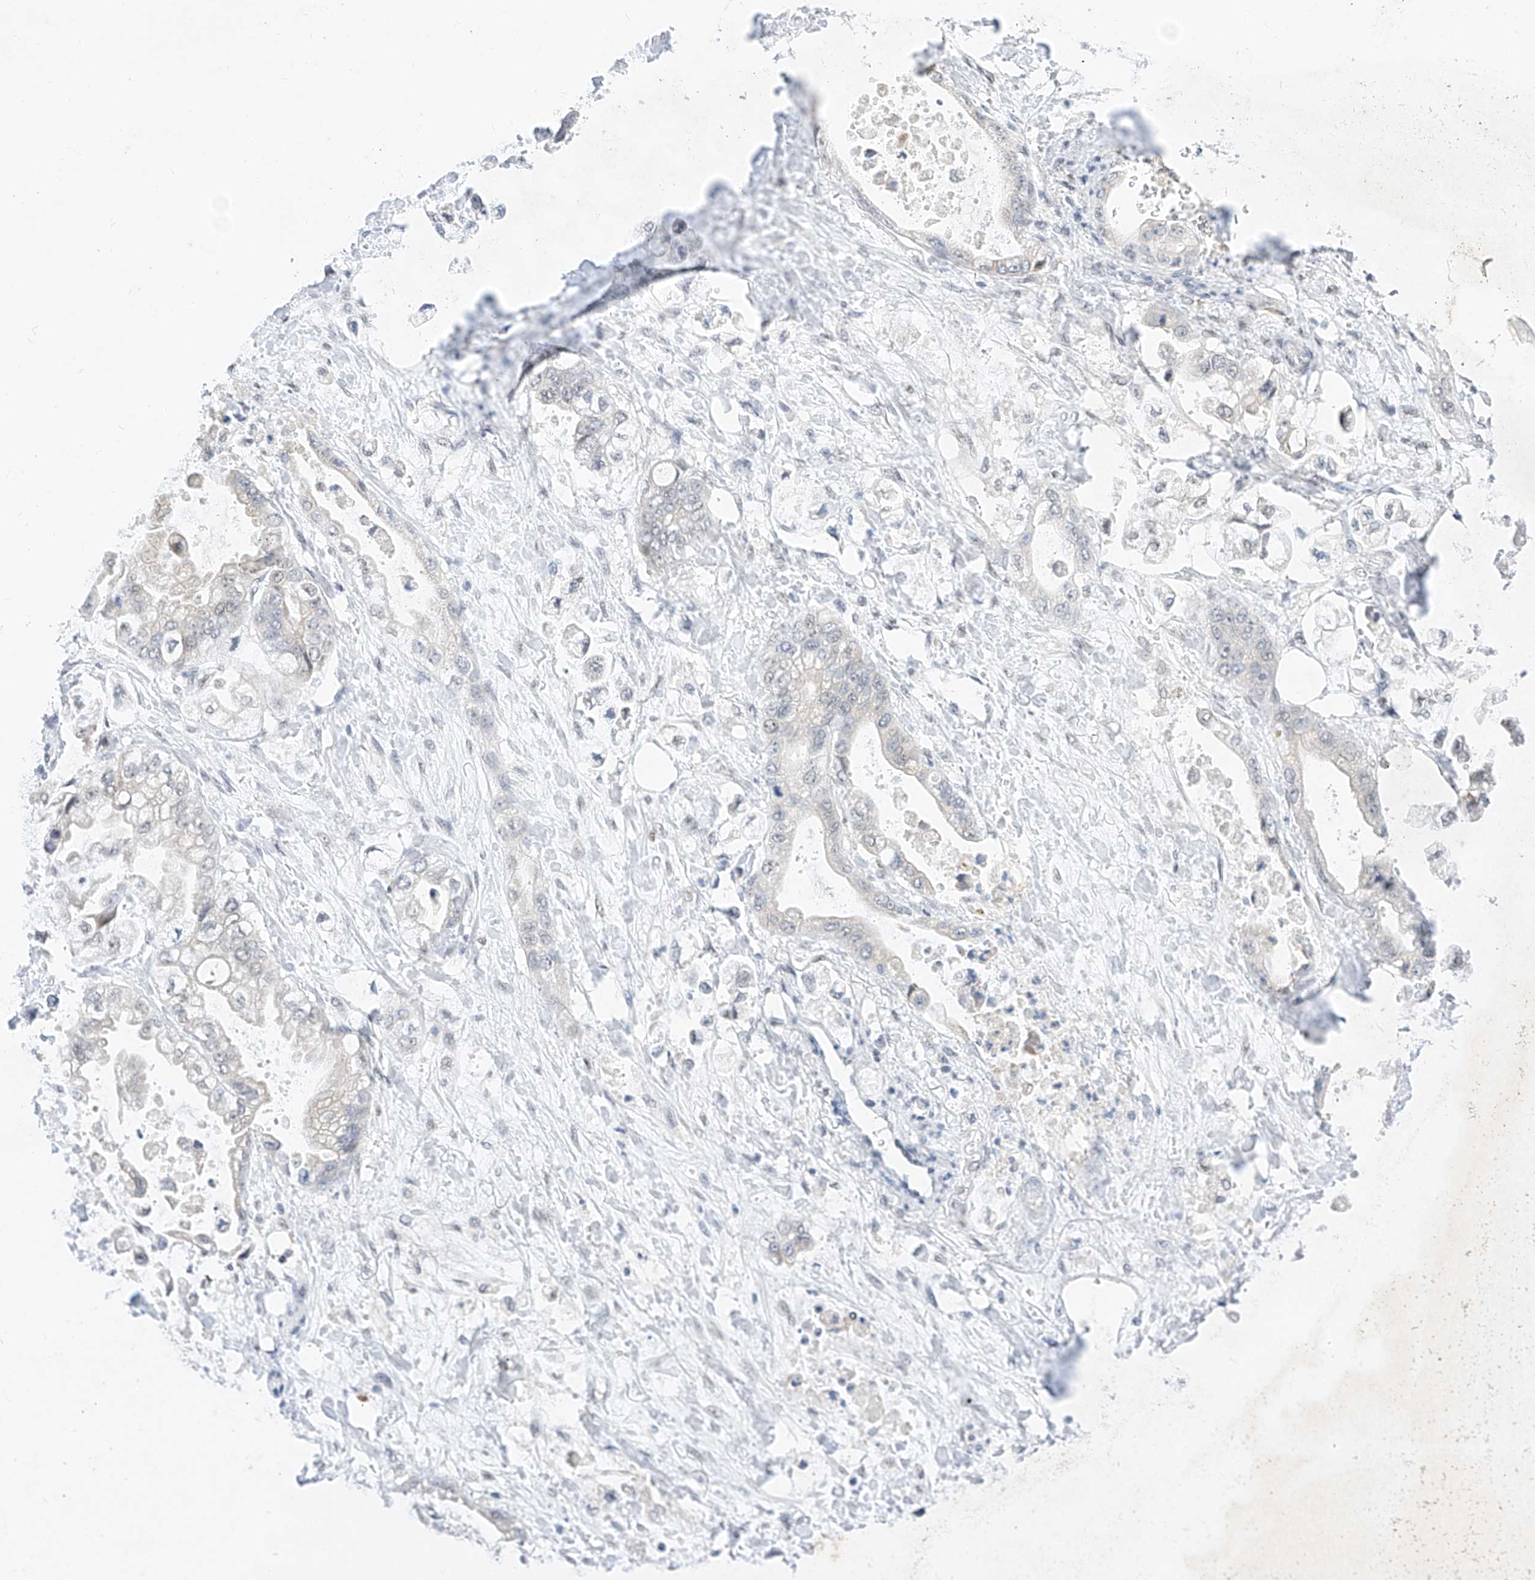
{"staining": {"intensity": "weak", "quantity": "<25%", "location": "nuclear"}, "tissue": "stomach cancer", "cell_type": "Tumor cells", "image_type": "cancer", "snomed": [{"axis": "morphology", "description": "Adenocarcinoma, NOS"}, {"axis": "topography", "description": "Stomach"}], "caption": "Histopathology image shows no protein staining in tumor cells of stomach cancer tissue. (Brightfield microscopy of DAB immunohistochemistry (IHC) at high magnification).", "gene": "KCNJ1", "patient": {"sex": "male", "age": 62}}